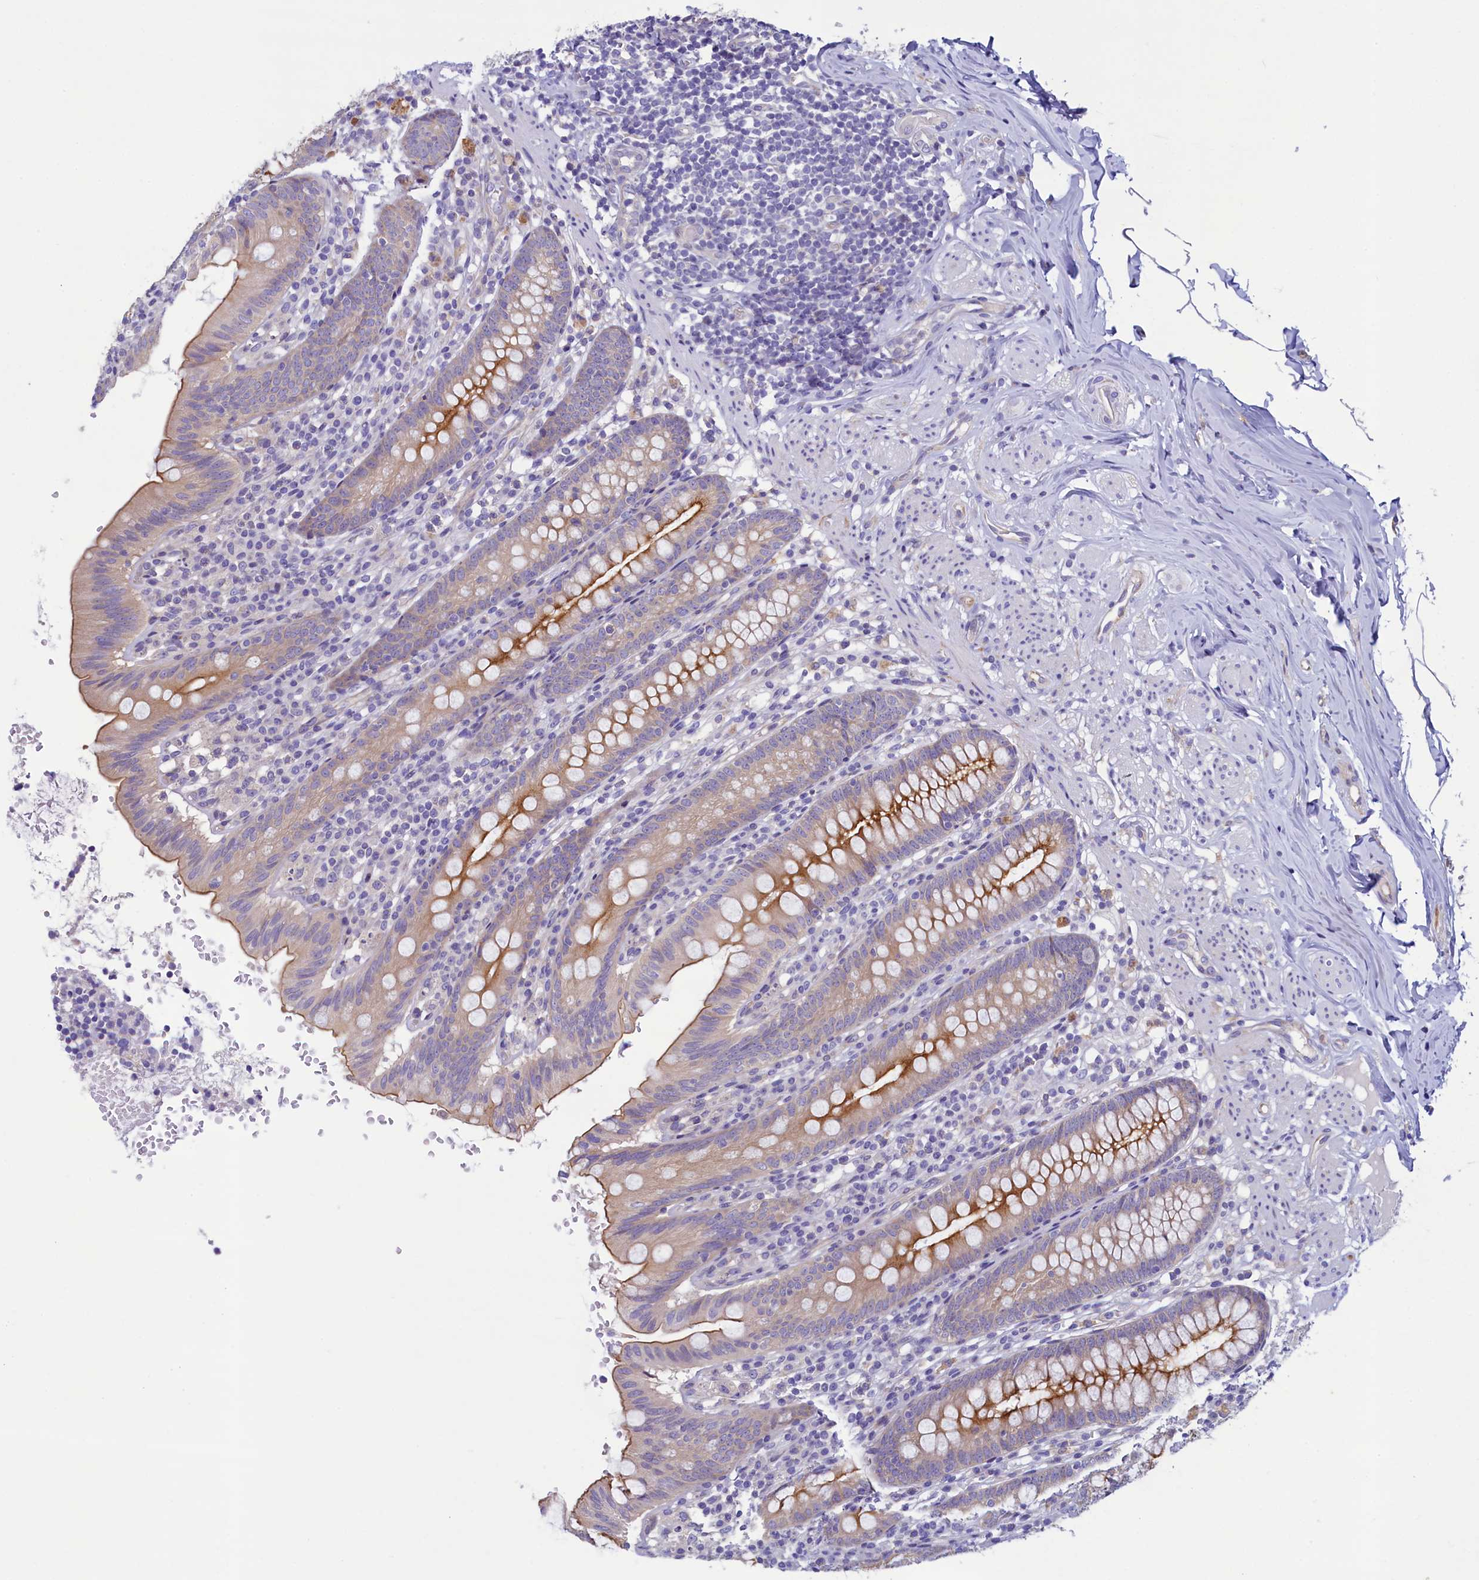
{"staining": {"intensity": "moderate", "quantity": ">75%", "location": "cytoplasmic/membranous"}, "tissue": "appendix", "cell_type": "Glandular cells", "image_type": "normal", "snomed": [{"axis": "morphology", "description": "Normal tissue, NOS"}, {"axis": "topography", "description": "Appendix"}], "caption": "IHC staining of benign appendix, which exhibits medium levels of moderate cytoplasmic/membranous staining in about >75% of glandular cells indicating moderate cytoplasmic/membranous protein expression. The staining was performed using DAB (brown) for protein detection and nuclei were counterstained in hematoxylin (blue).", "gene": "KRBOX5", "patient": {"sex": "male", "age": 55}}